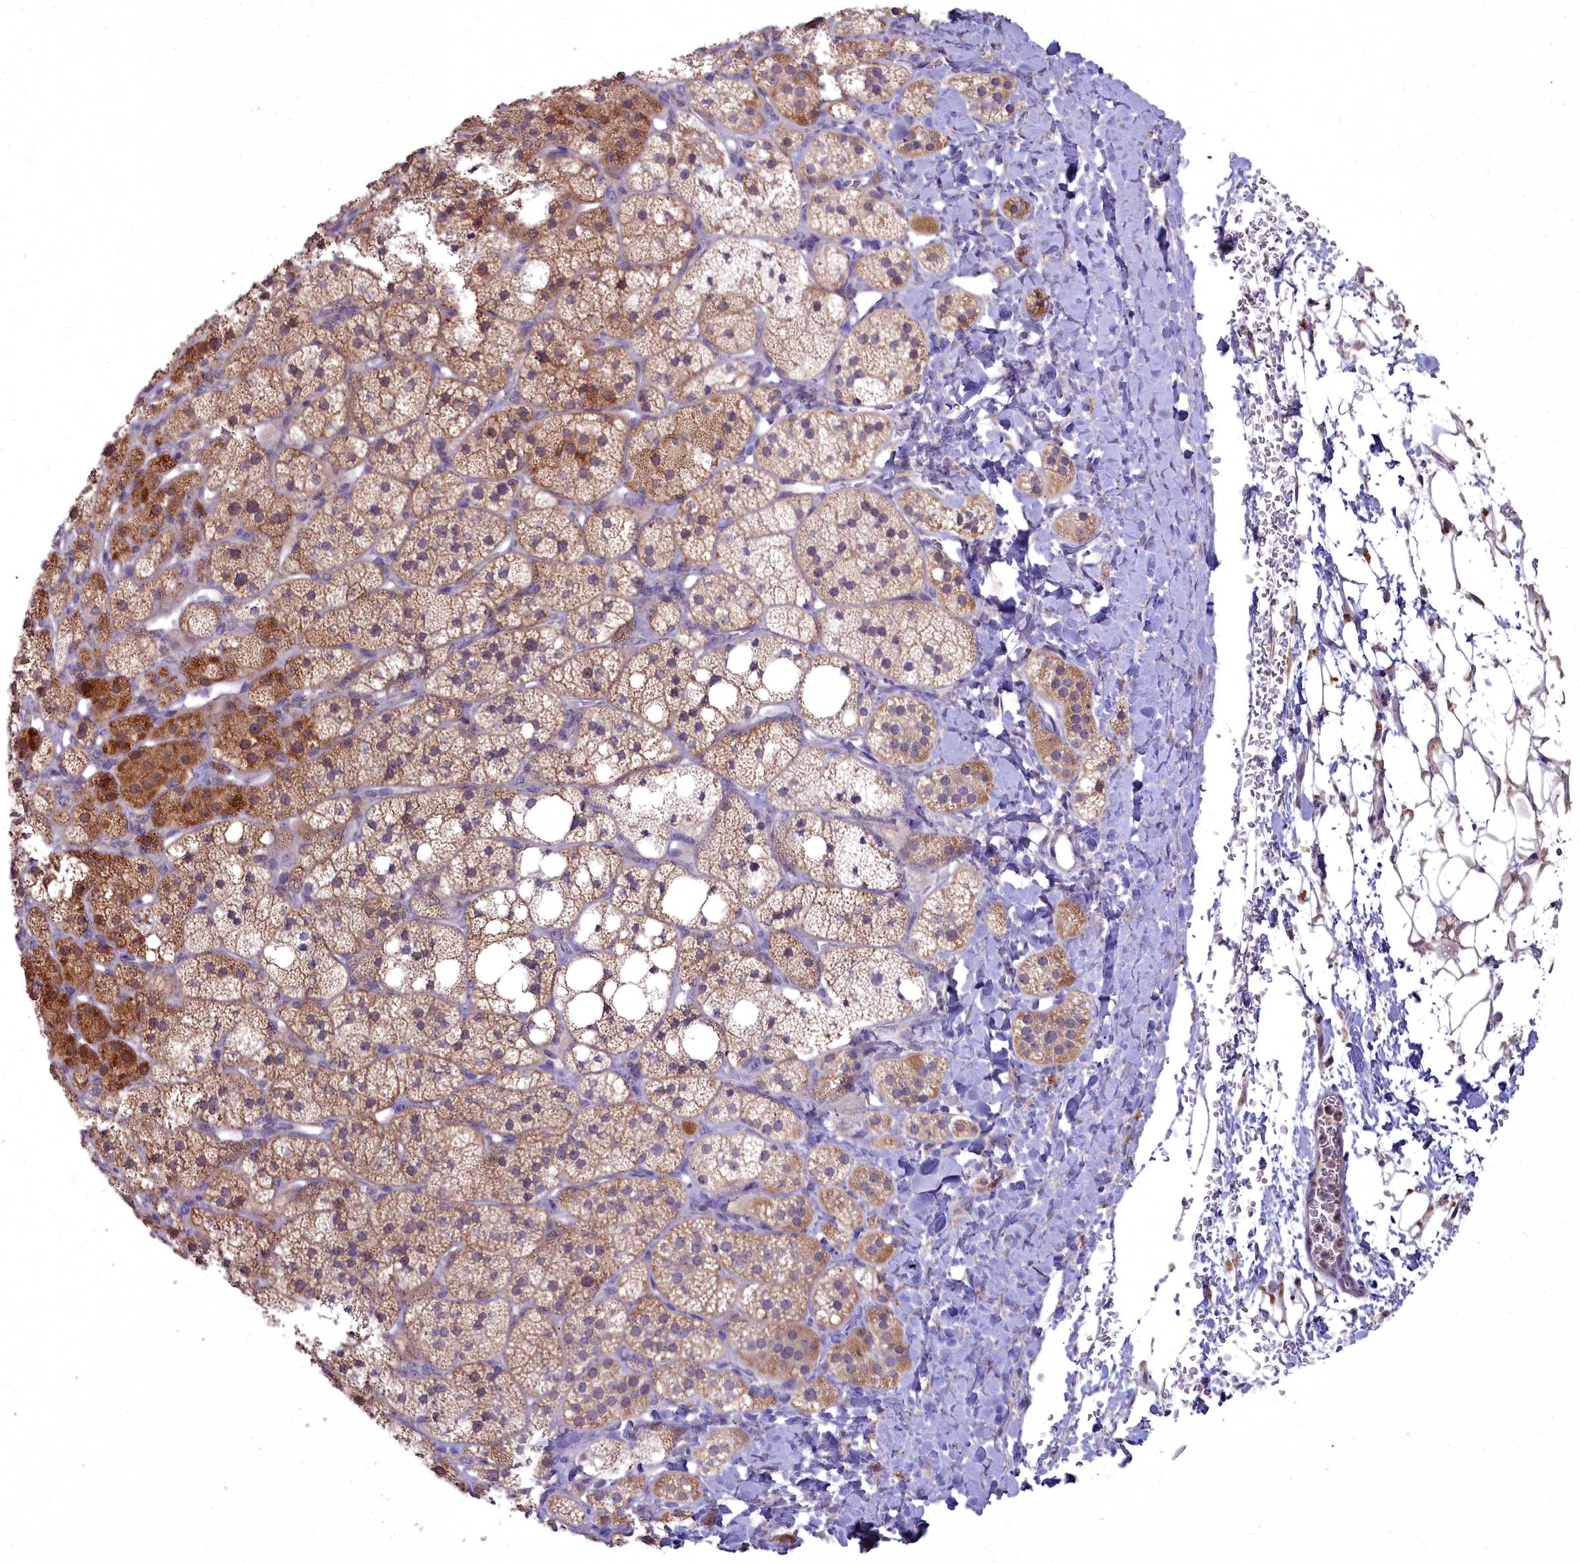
{"staining": {"intensity": "moderate", "quantity": "25%-75%", "location": "cytoplasmic/membranous"}, "tissue": "adrenal gland", "cell_type": "Glandular cells", "image_type": "normal", "snomed": [{"axis": "morphology", "description": "Normal tissue, NOS"}, {"axis": "topography", "description": "Adrenal gland"}], "caption": "The histopathology image shows immunohistochemical staining of normal adrenal gland. There is moderate cytoplasmic/membranous staining is present in approximately 25%-75% of glandular cells.", "gene": "MICU2", "patient": {"sex": "male", "age": 61}}